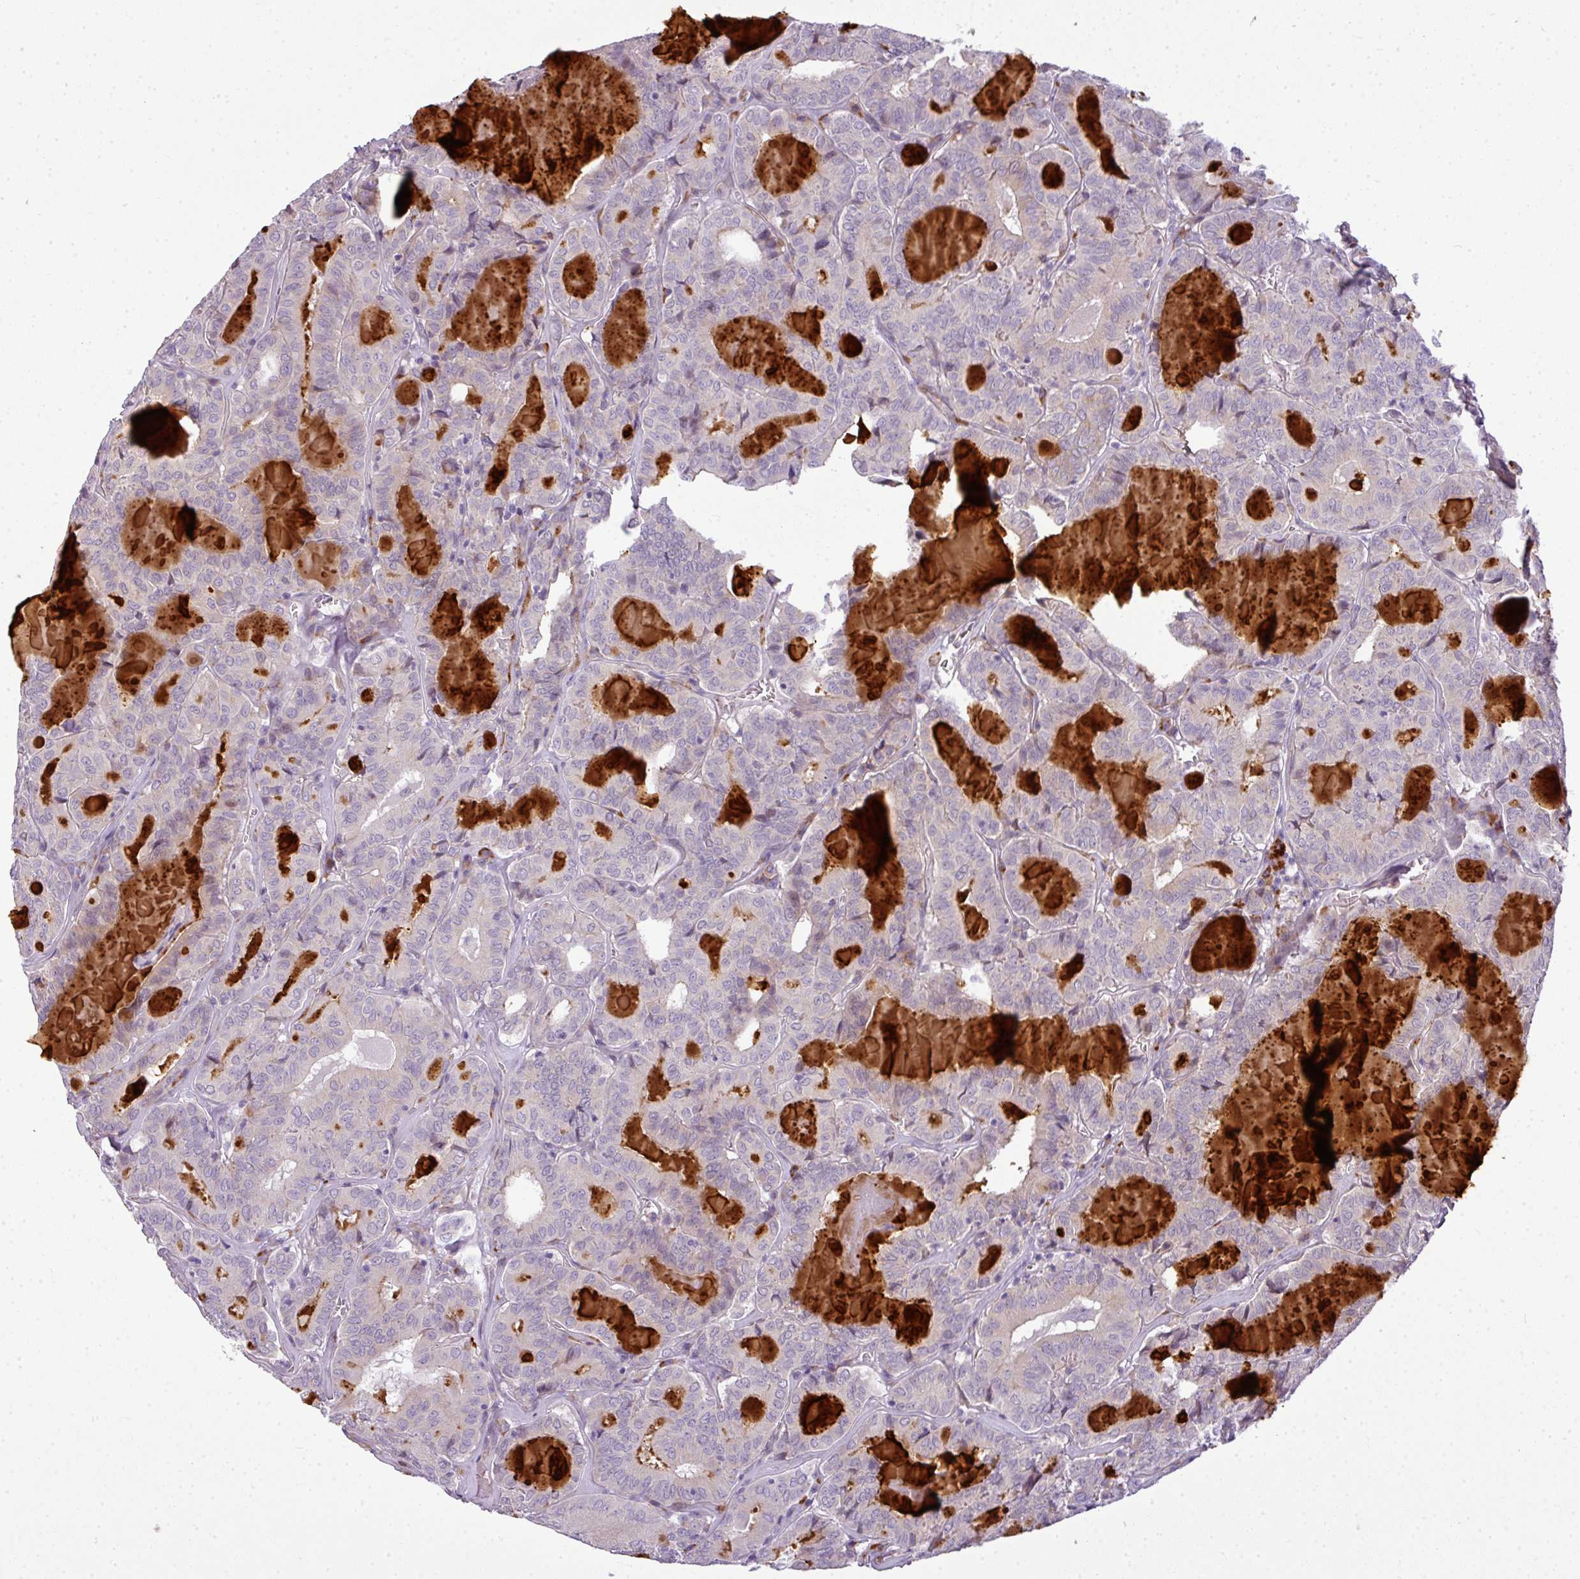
{"staining": {"intensity": "moderate", "quantity": "<25%", "location": "cytoplasmic/membranous"}, "tissue": "thyroid cancer", "cell_type": "Tumor cells", "image_type": "cancer", "snomed": [{"axis": "morphology", "description": "Papillary adenocarcinoma, NOS"}, {"axis": "topography", "description": "Thyroid gland"}], "caption": "A high-resolution photomicrograph shows immunohistochemistry (IHC) staining of thyroid papillary adenocarcinoma, which reveals moderate cytoplasmic/membranous expression in approximately <25% of tumor cells. (Stains: DAB in brown, nuclei in blue, Microscopy: brightfield microscopy at high magnification).", "gene": "C4B", "patient": {"sex": "female", "age": 72}}